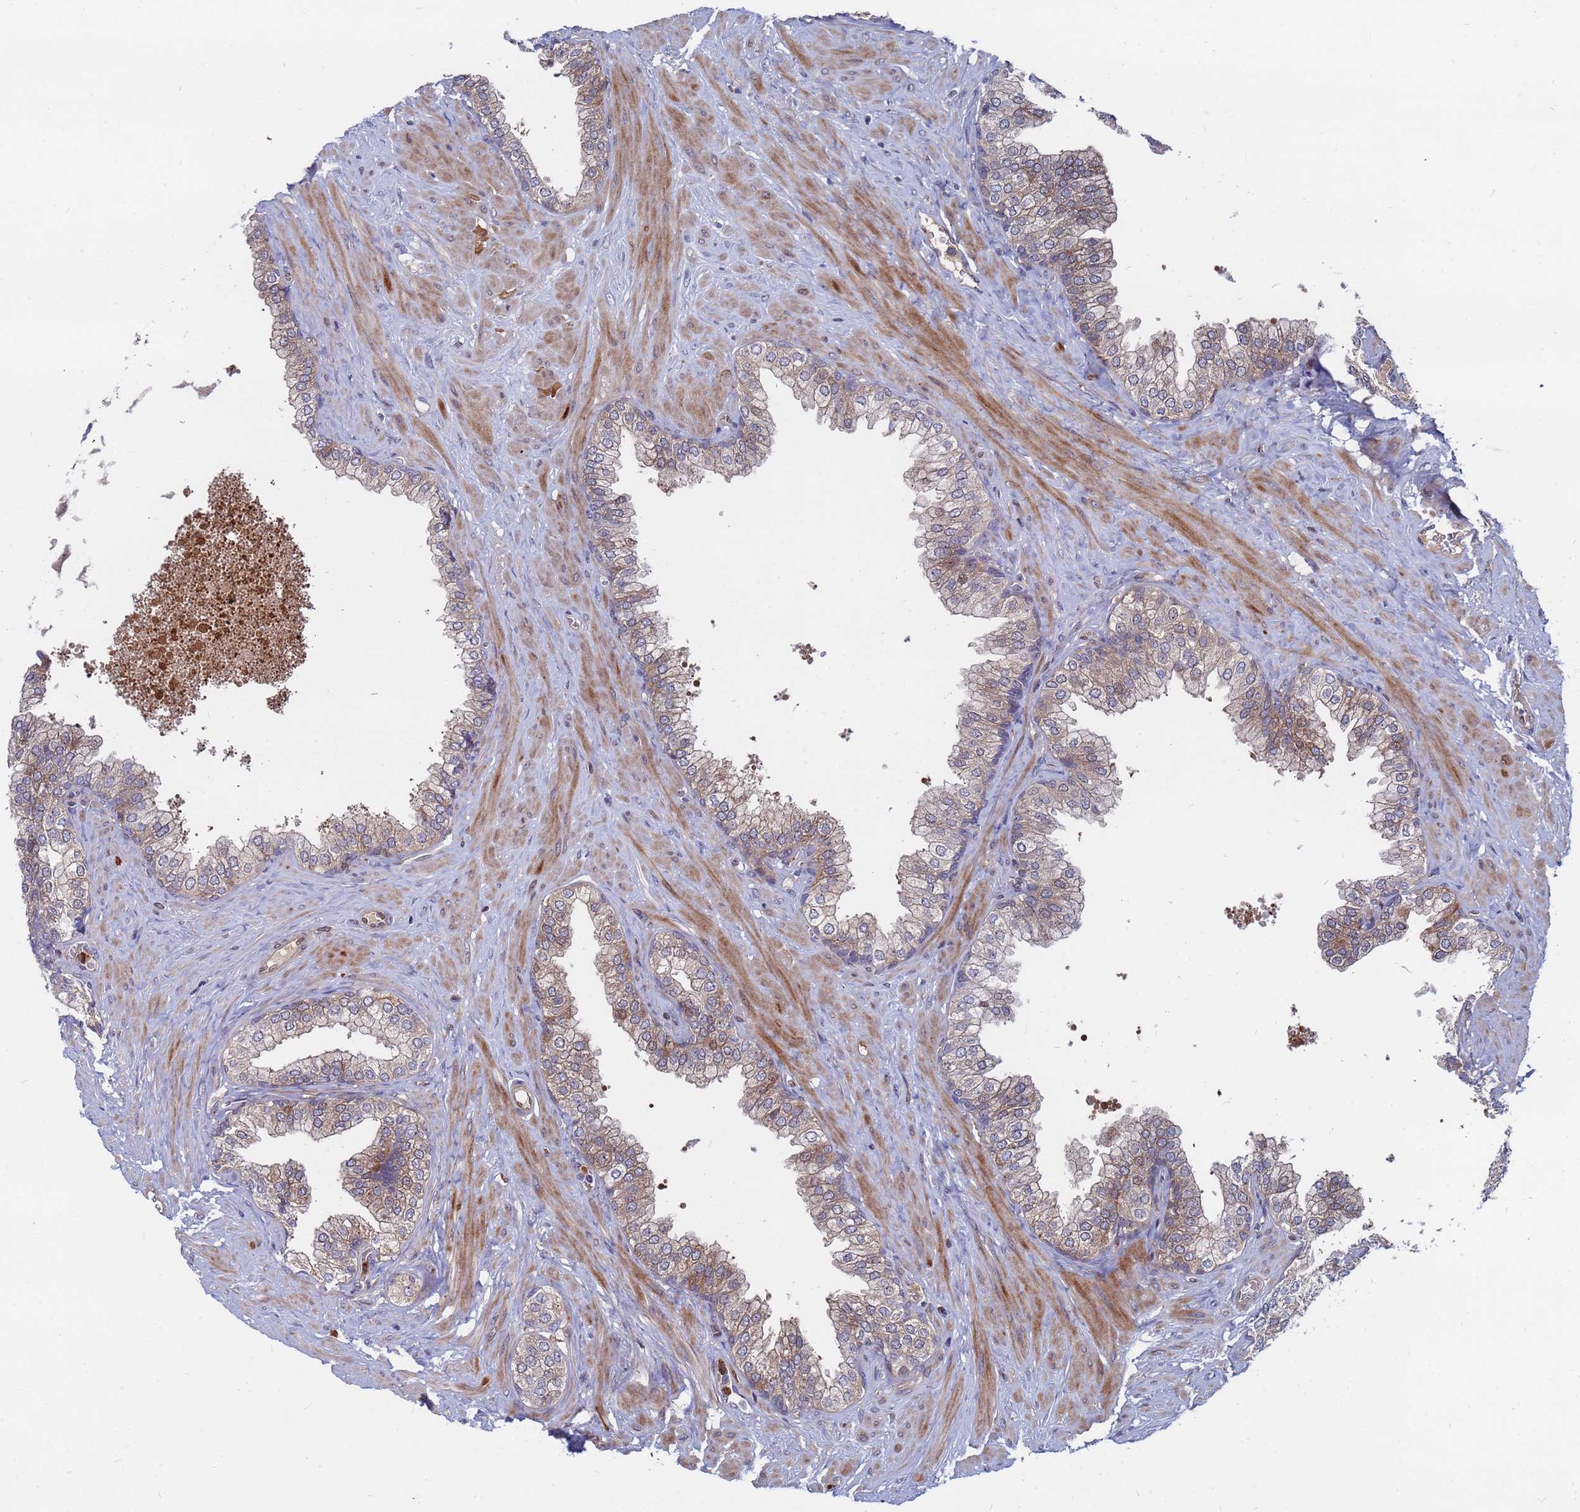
{"staining": {"intensity": "weak", "quantity": "<25%", "location": "cytoplasmic/membranous"}, "tissue": "prostate", "cell_type": "Glandular cells", "image_type": "normal", "snomed": [{"axis": "morphology", "description": "Normal tissue, NOS"}, {"axis": "morphology", "description": "Urothelial carcinoma, Low grade"}, {"axis": "topography", "description": "Urinary bladder"}, {"axis": "topography", "description": "Prostate"}], "caption": "Immunohistochemical staining of unremarkable prostate demonstrates no significant positivity in glandular cells. Nuclei are stained in blue.", "gene": "TMBIM6", "patient": {"sex": "male", "age": 60}}